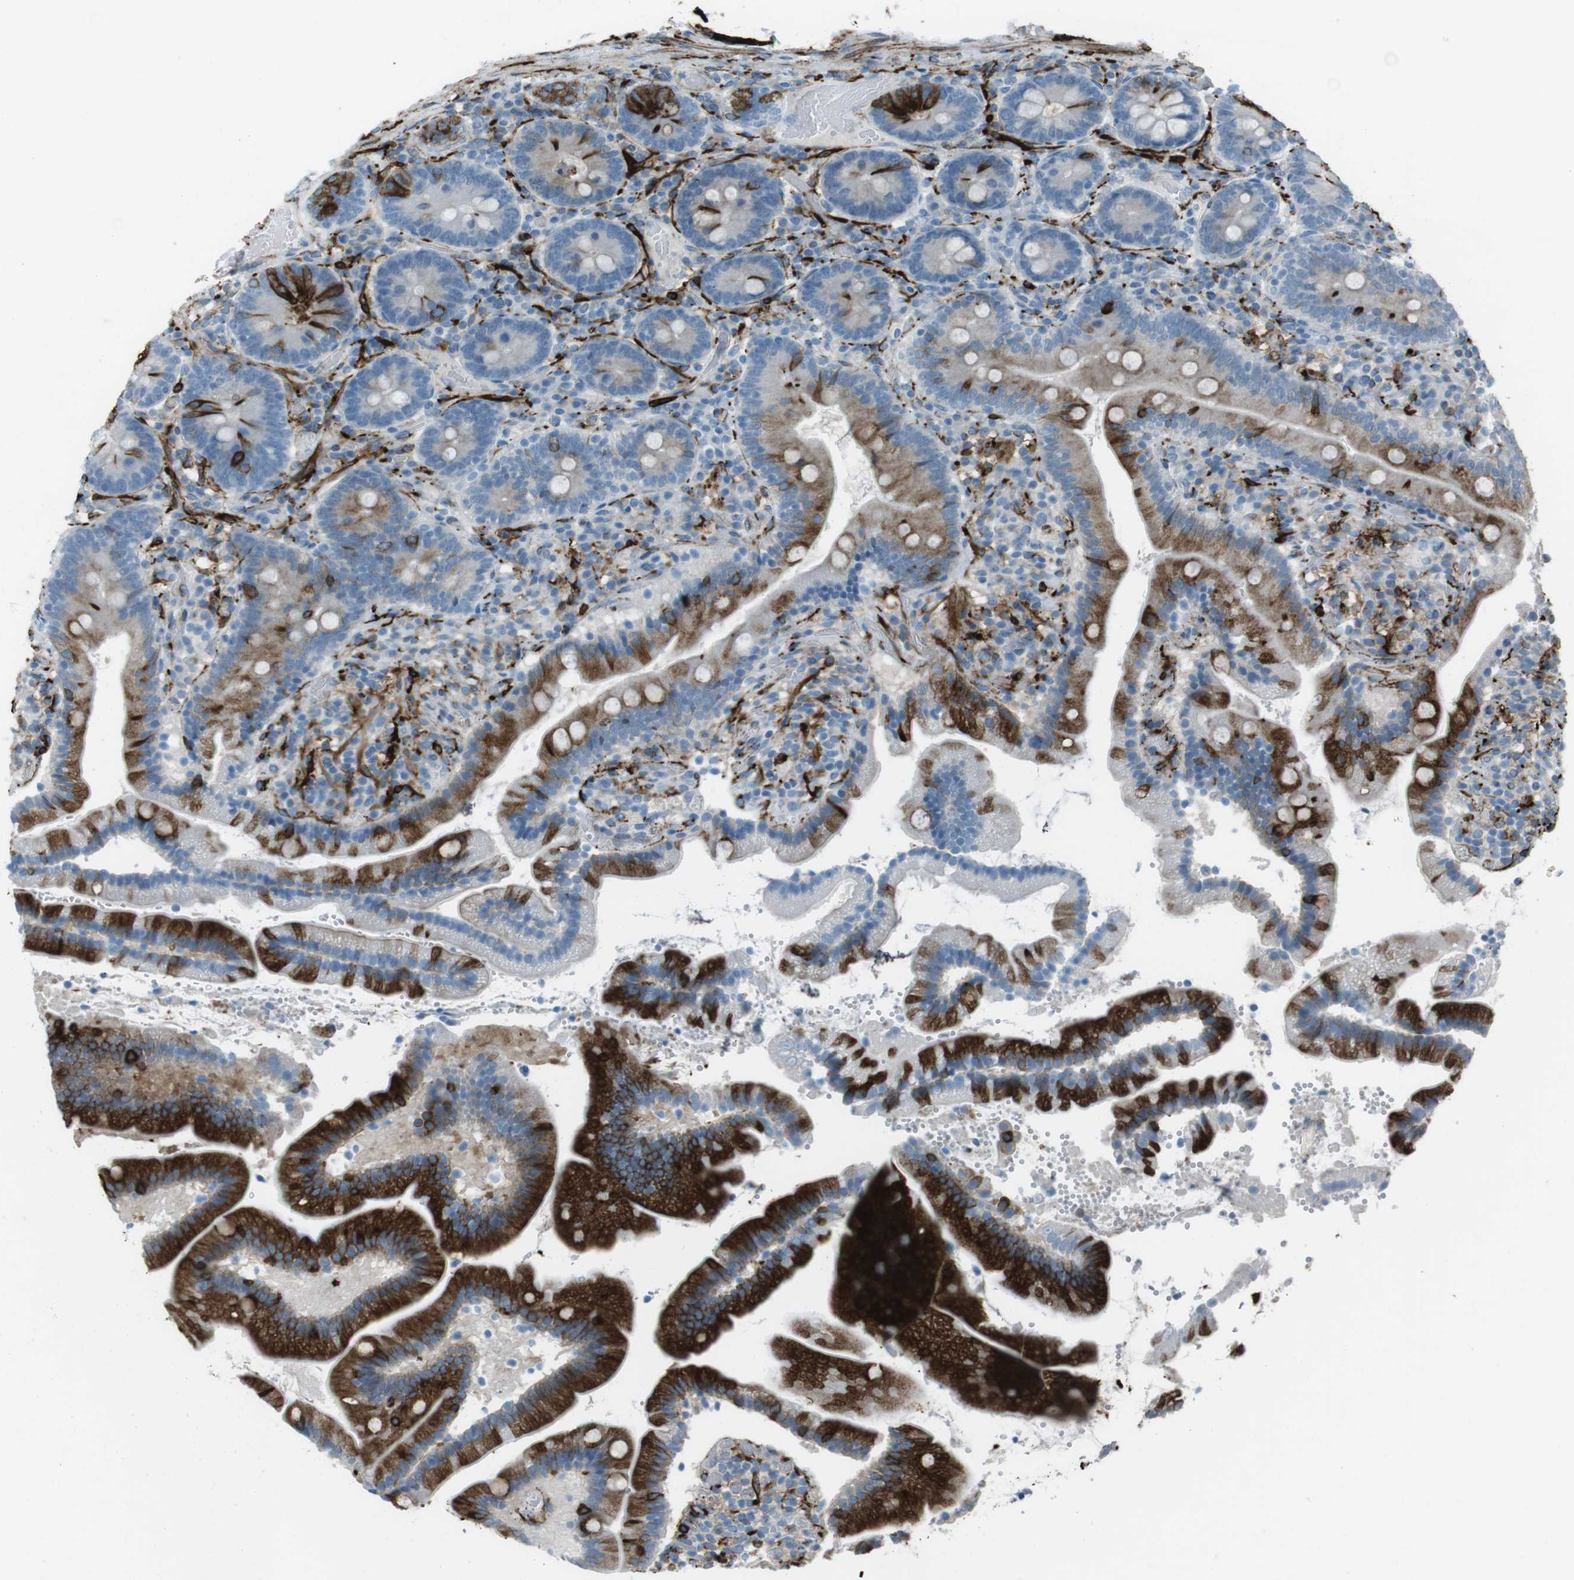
{"staining": {"intensity": "strong", "quantity": "25%-75%", "location": "cytoplasmic/membranous"}, "tissue": "duodenum", "cell_type": "Glandular cells", "image_type": "normal", "snomed": [{"axis": "morphology", "description": "Normal tissue, NOS"}, {"axis": "topography", "description": "Duodenum"}], "caption": "Immunohistochemistry (DAB) staining of normal duodenum shows strong cytoplasmic/membranous protein expression in about 25%-75% of glandular cells.", "gene": "TUBB2A", "patient": {"sex": "male", "age": 66}}